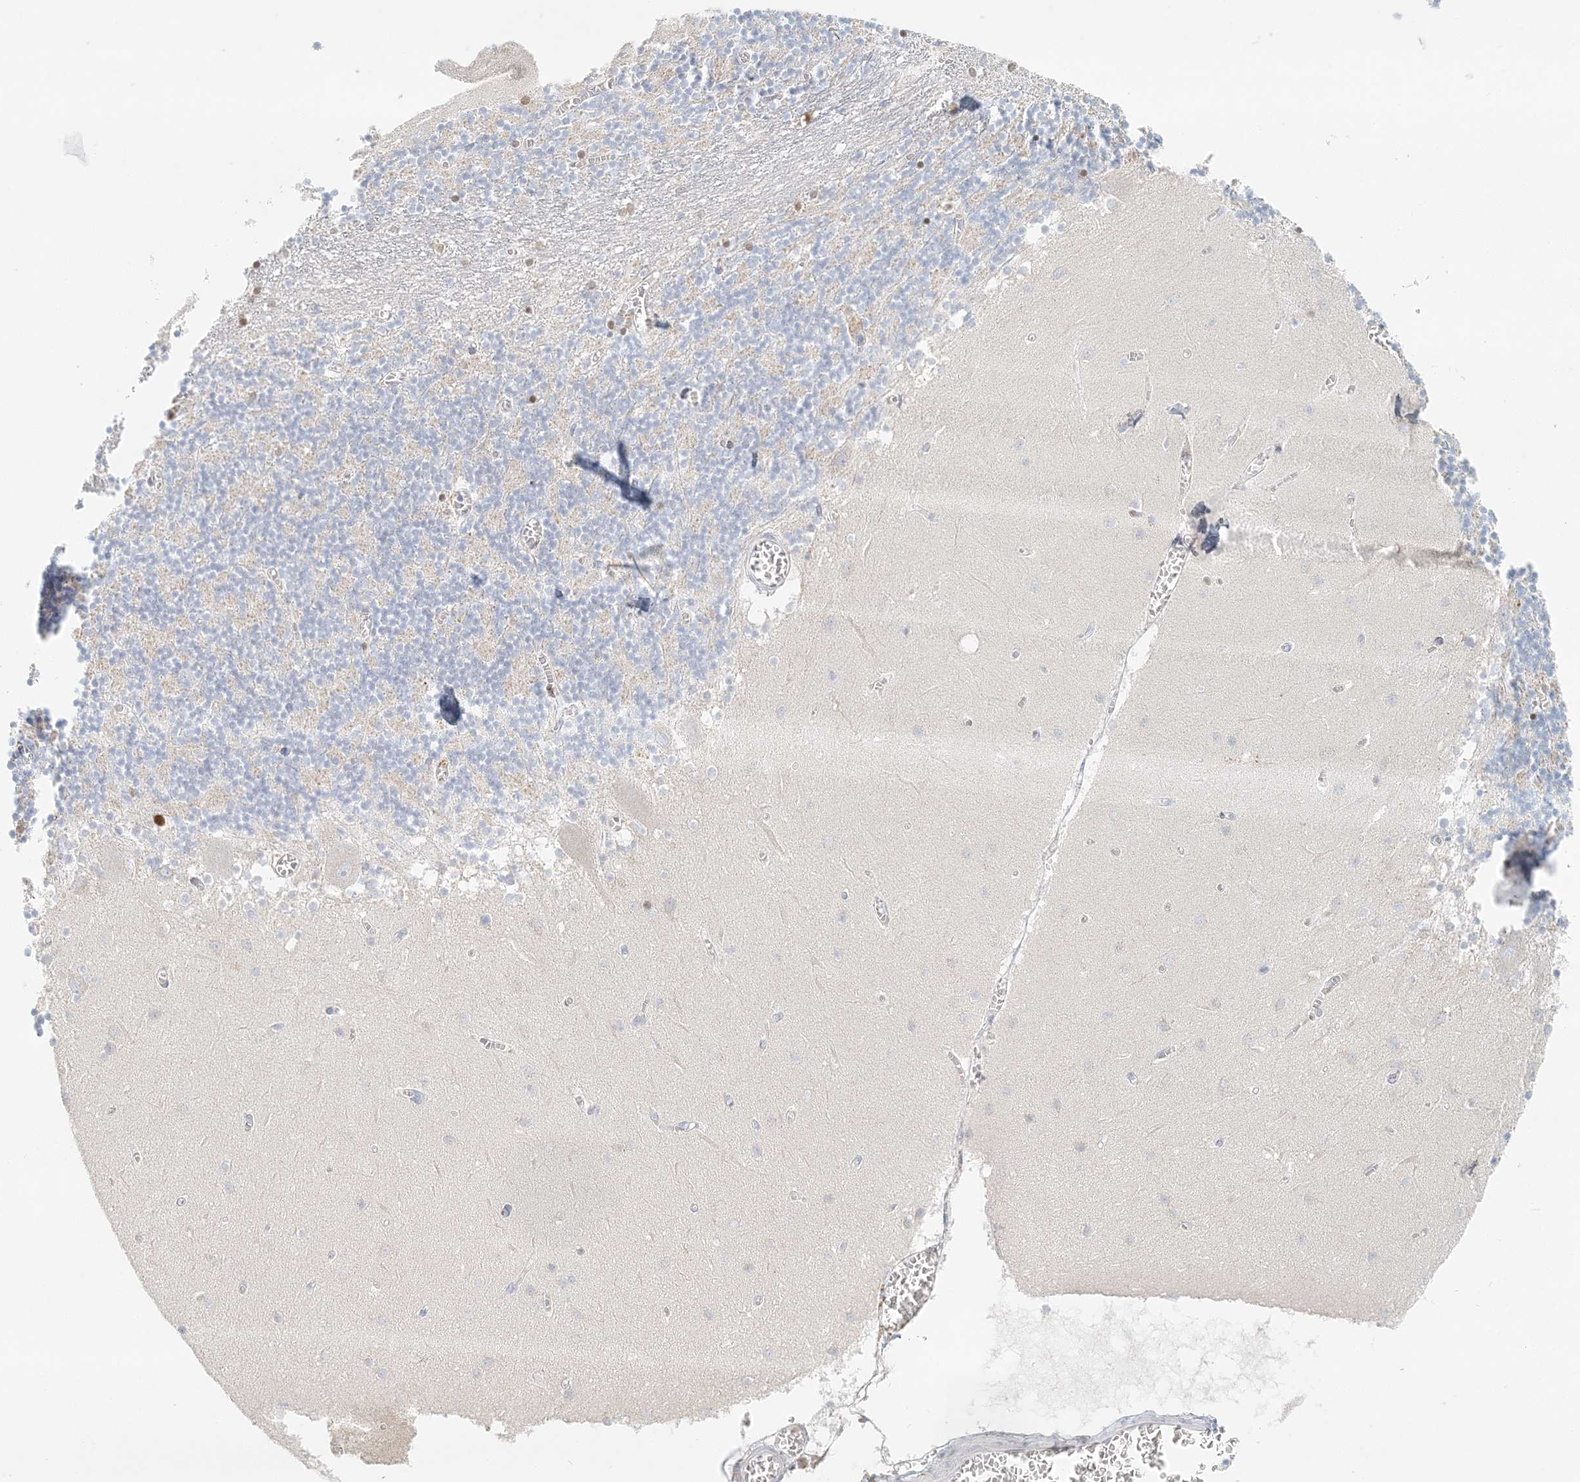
{"staining": {"intensity": "negative", "quantity": "none", "location": "none"}, "tissue": "cerebellum", "cell_type": "Cells in granular layer", "image_type": "normal", "snomed": [{"axis": "morphology", "description": "Normal tissue, NOS"}, {"axis": "topography", "description": "Cerebellum"}], "caption": "Immunohistochemistry (IHC) histopathology image of normal cerebellum: cerebellum stained with DAB (3,3'-diaminobenzidine) displays no significant protein positivity in cells in granular layer. The staining is performed using DAB brown chromogen with nuclei counter-stained in using hematoxylin.", "gene": "STK11IP", "patient": {"sex": "female", "age": 28}}